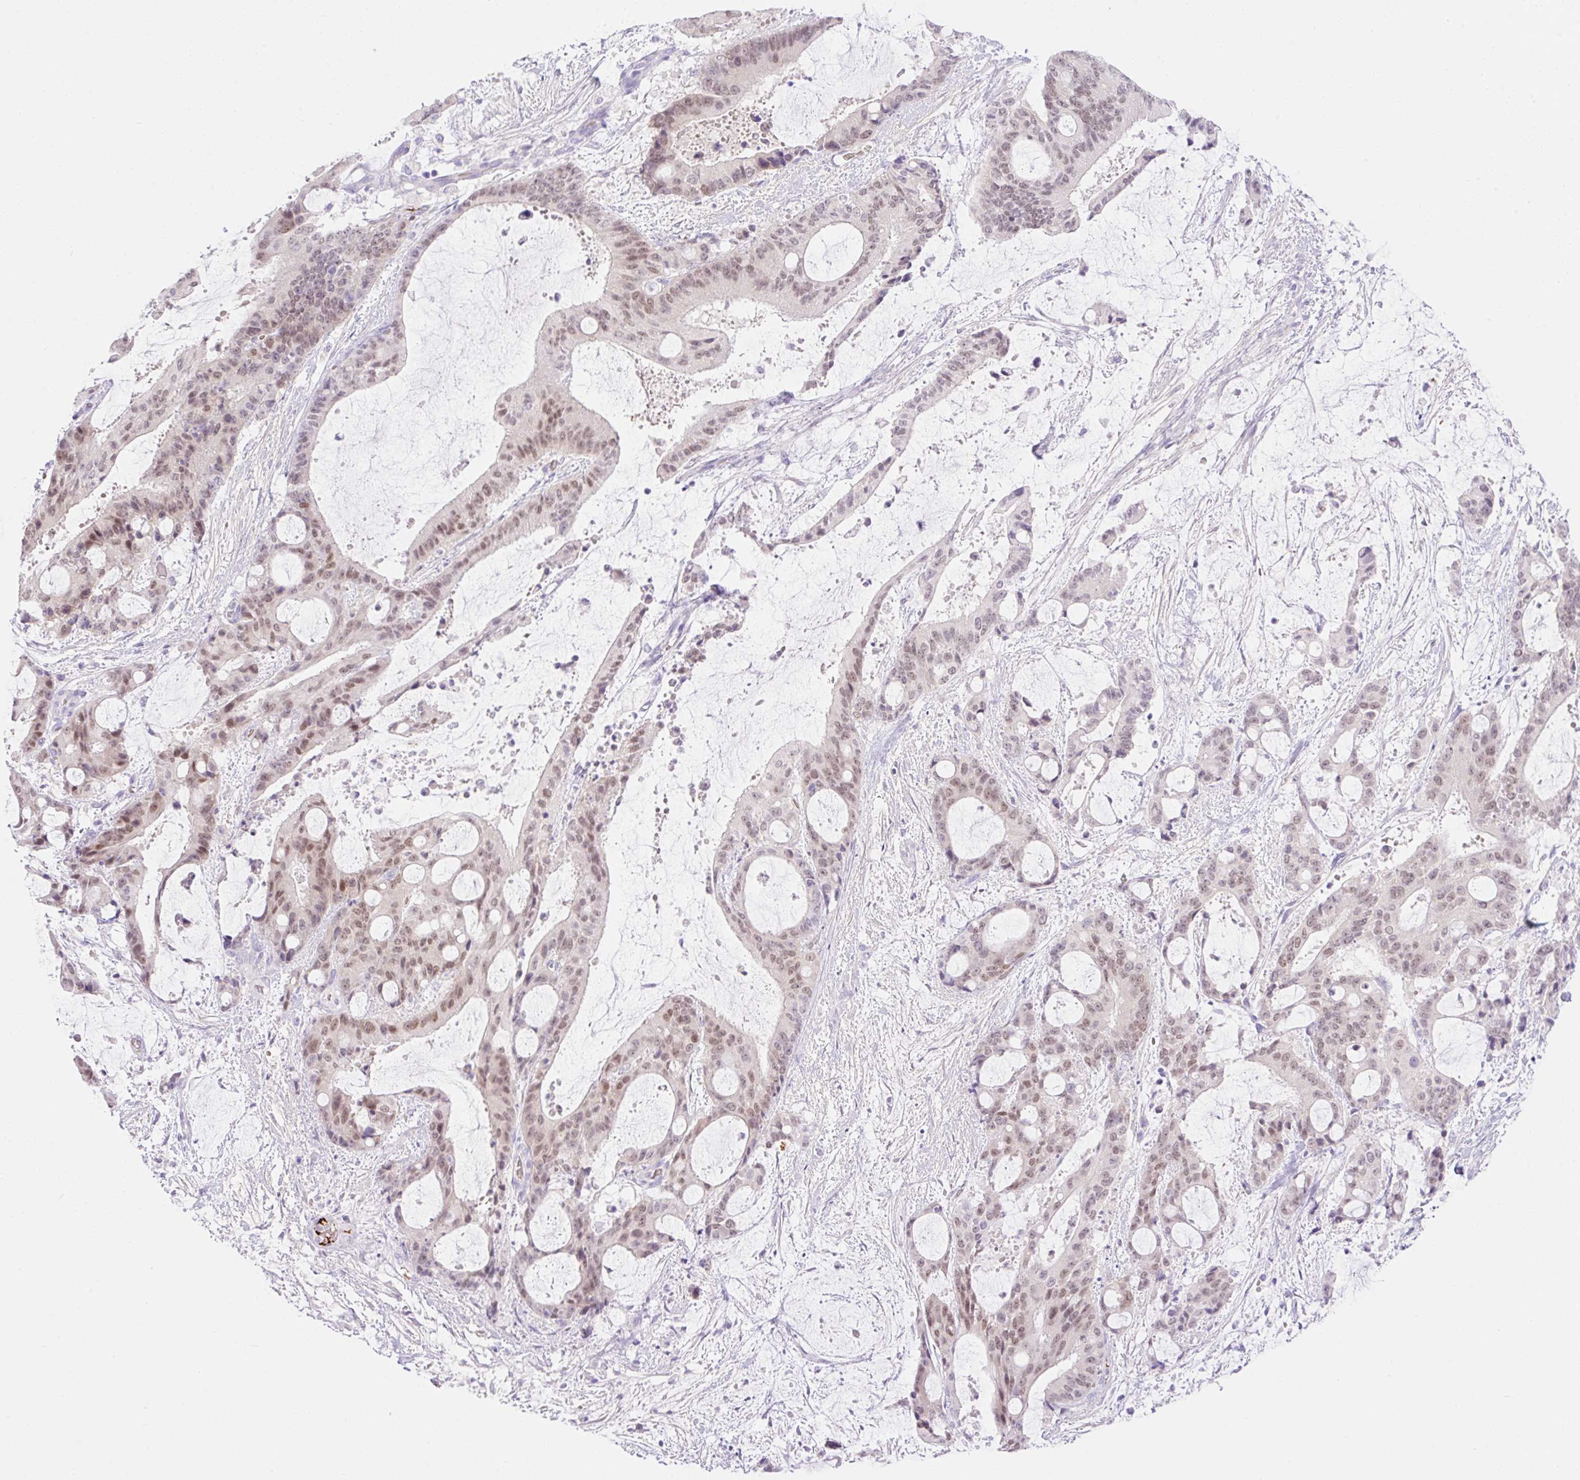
{"staining": {"intensity": "moderate", "quantity": ">75%", "location": "nuclear"}, "tissue": "liver cancer", "cell_type": "Tumor cells", "image_type": "cancer", "snomed": [{"axis": "morphology", "description": "Normal tissue, NOS"}, {"axis": "morphology", "description": "Cholangiocarcinoma"}, {"axis": "topography", "description": "Liver"}, {"axis": "topography", "description": "Peripheral nerve tissue"}], "caption": "Brown immunohistochemical staining in liver cancer (cholangiocarcinoma) demonstrates moderate nuclear expression in approximately >75% of tumor cells. The protein is shown in brown color, while the nuclei are stained blue.", "gene": "CDX1", "patient": {"sex": "female", "age": 73}}